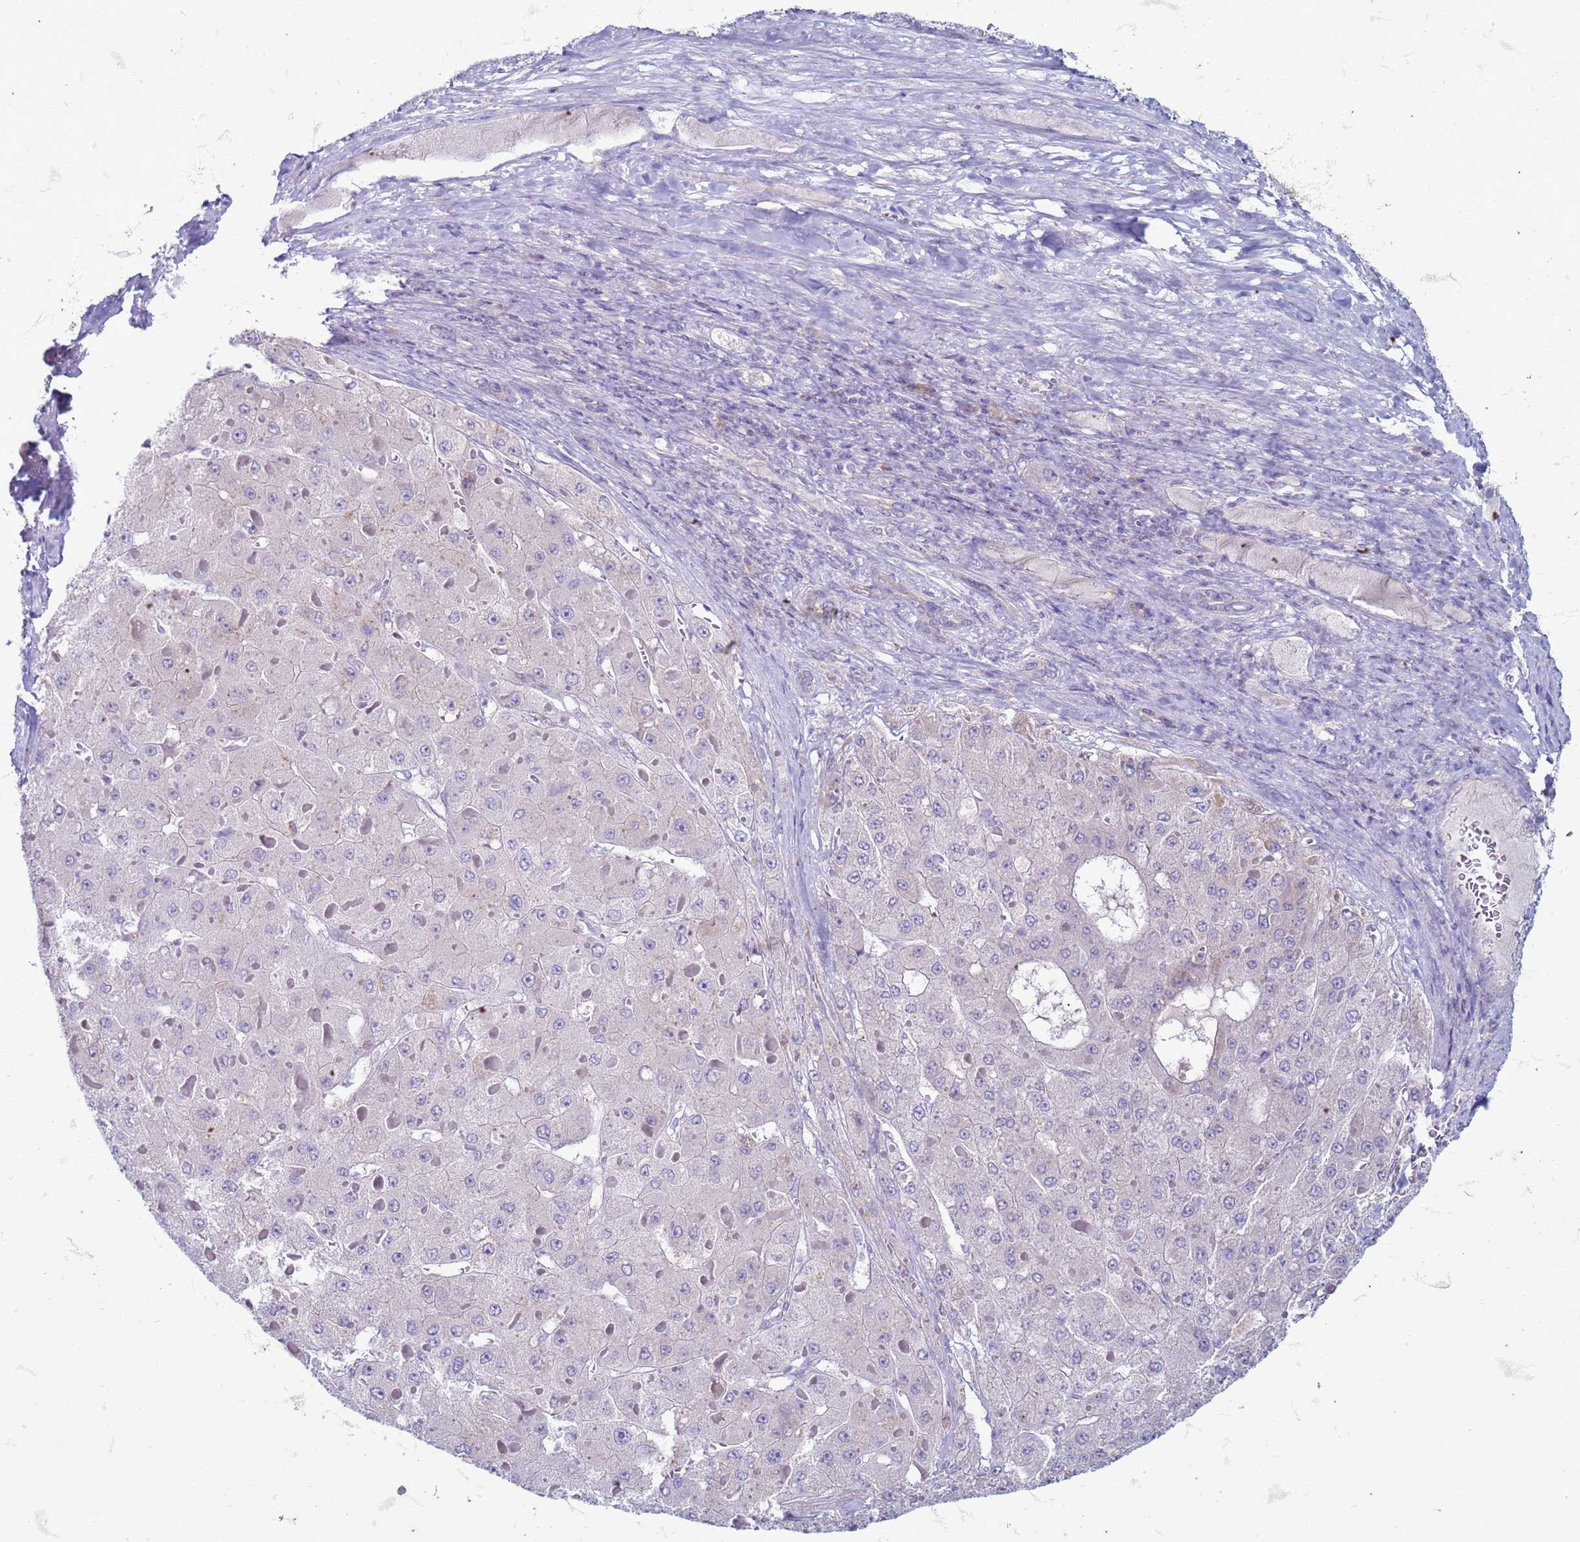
{"staining": {"intensity": "negative", "quantity": "none", "location": "none"}, "tissue": "liver cancer", "cell_type": "Tumor cells", "image_type": "cancer", "snomed": [{"axis": "morphology", "description": "Carcinoma, Hepatocellular, NOS"}, {"axis": "topography", "description": "Liver"}], "caption": "Micrograph shows no protein positivity in tumor cells of liver cancer tissue.", "gene": "SUCO", "patient": {"sex": "female", "age": 73}}